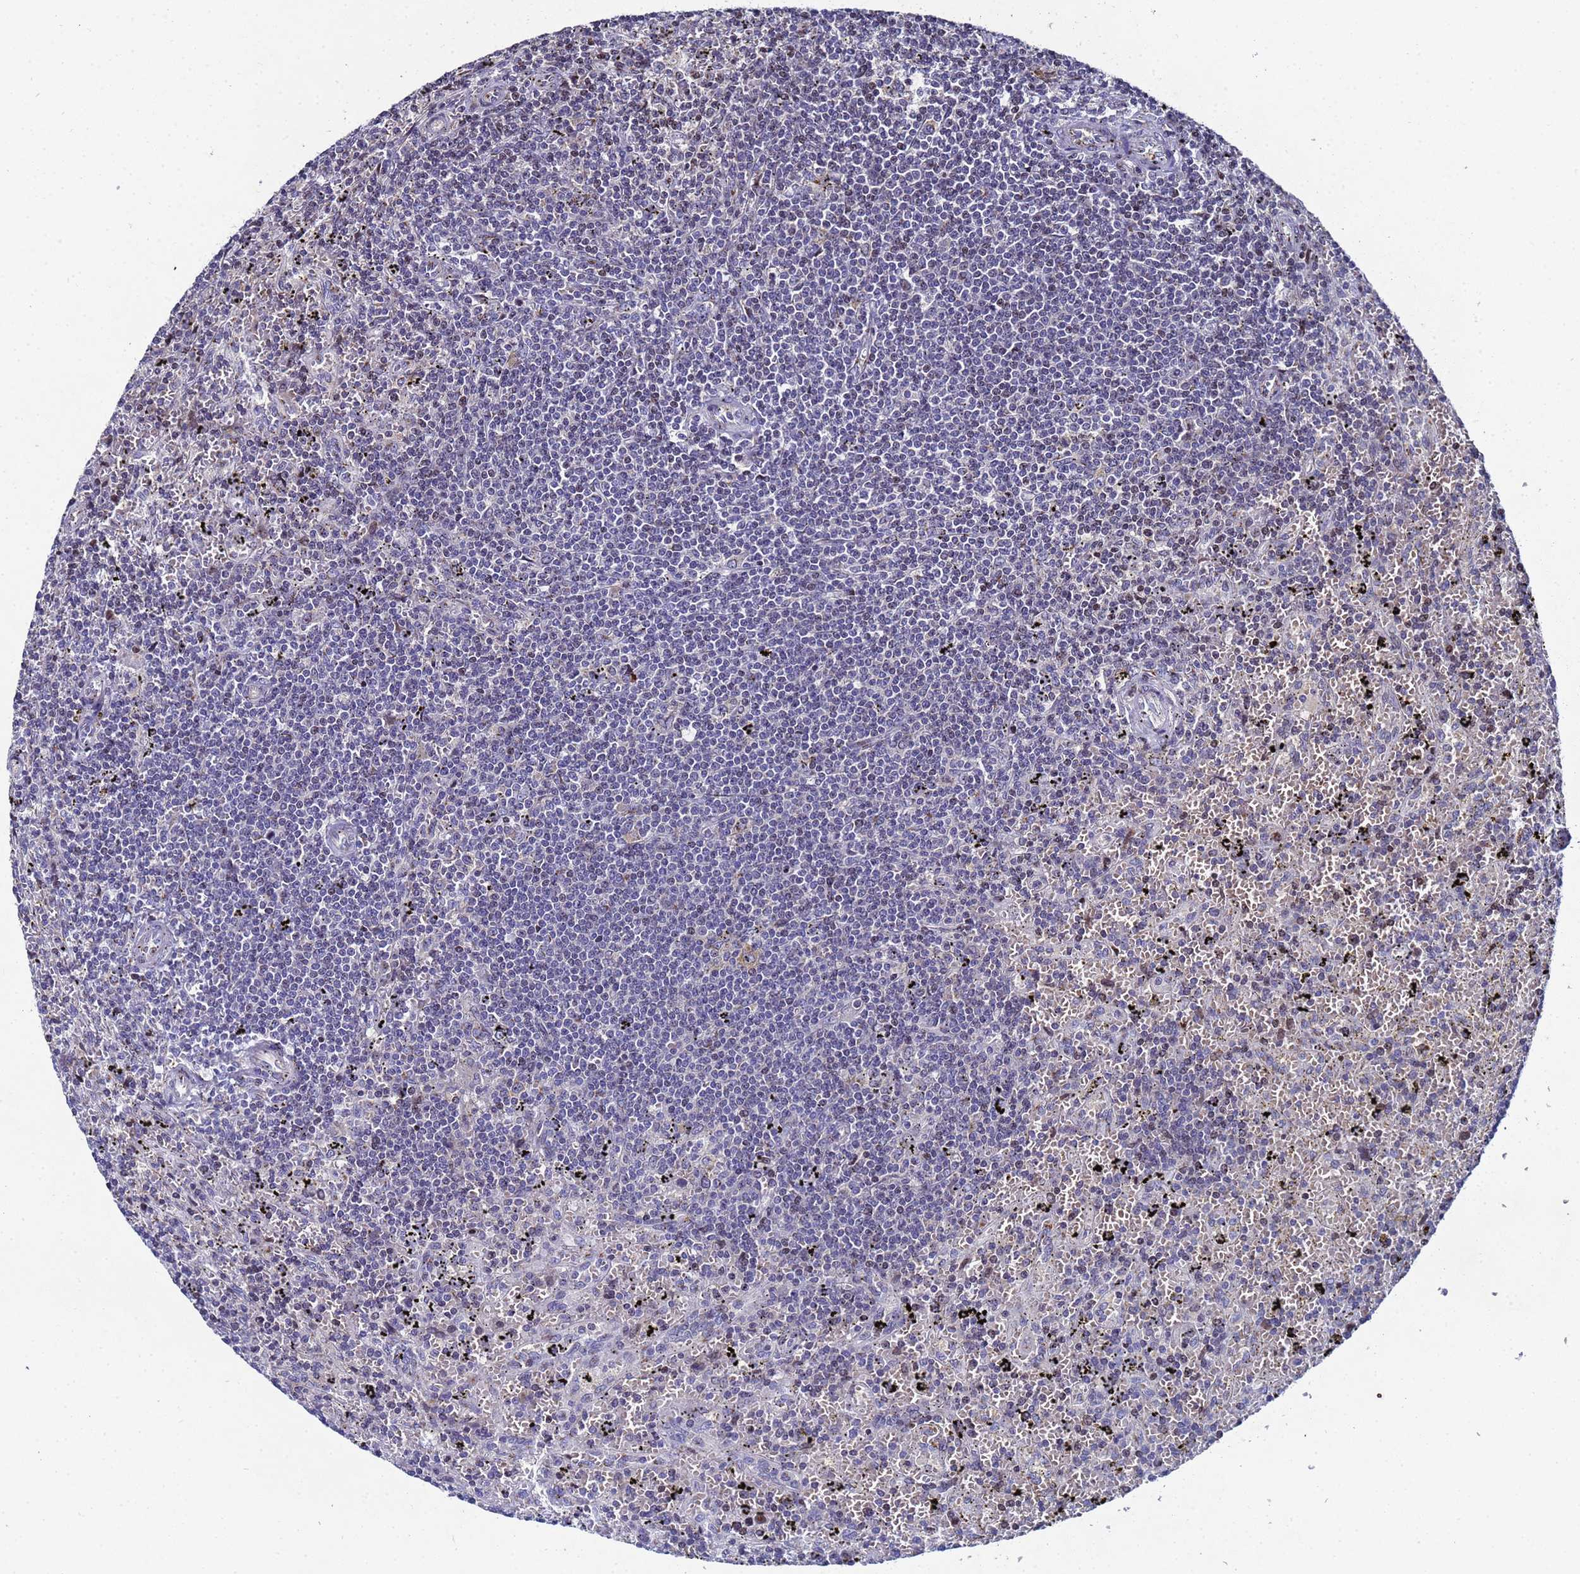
{"staining": {"intensity": "negative", "quantity": "none", "location": "none"}, "tissue": "lymphoma", "cell_type": "Tumor cells", "image_type": "cancer", "snomed": [{"axis": "morphology", "description": "Malignant lymphoma, non-Hodgkin's type, Low grade"}, {"axis": "topography", "description": "Spleen"}], "caption": "Malignant lymphoma, non-Hodgkin's type (low-grade) was stained to show a protein in brown. There is no significant staining in tumor cells.", "gene": "NSUN6", "patient": {"sex": "male", "age": 76}}